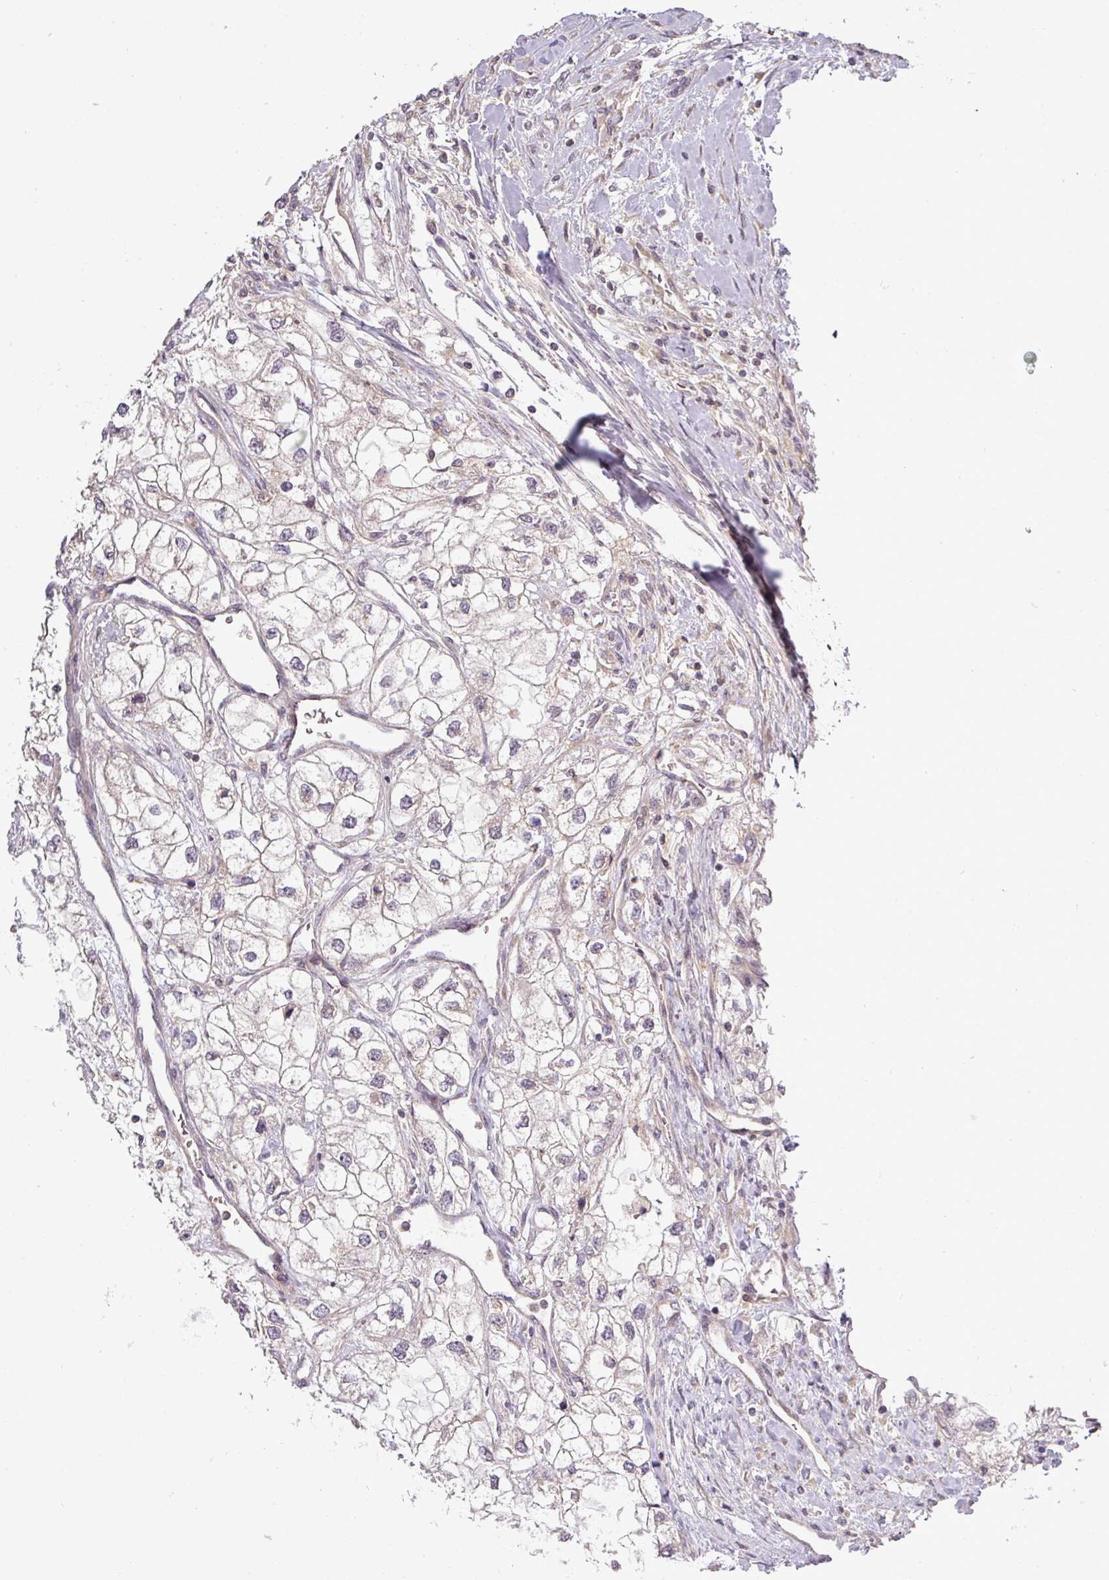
{"staining": {"intensity": "weak", "quantity": "25%-75%", "location": "cytoplasmic/membranous"}, "tissue": "renal cancer", "cell_type": "Tumor cells", "image_type": "cancer", "snomed": [{"axis": "morphology", "description": "Adenocarcinoma, NOS"}, {"axis": "topography", "description": "Kidney"}], "caption": "Weak cytoplasmic/membranous protein expression is present in about 25%-75% of tumor cells in renal cancer (adenocarcinoma).", "gene": "NIN", "patient": {"sex": "male", "age": 59}}